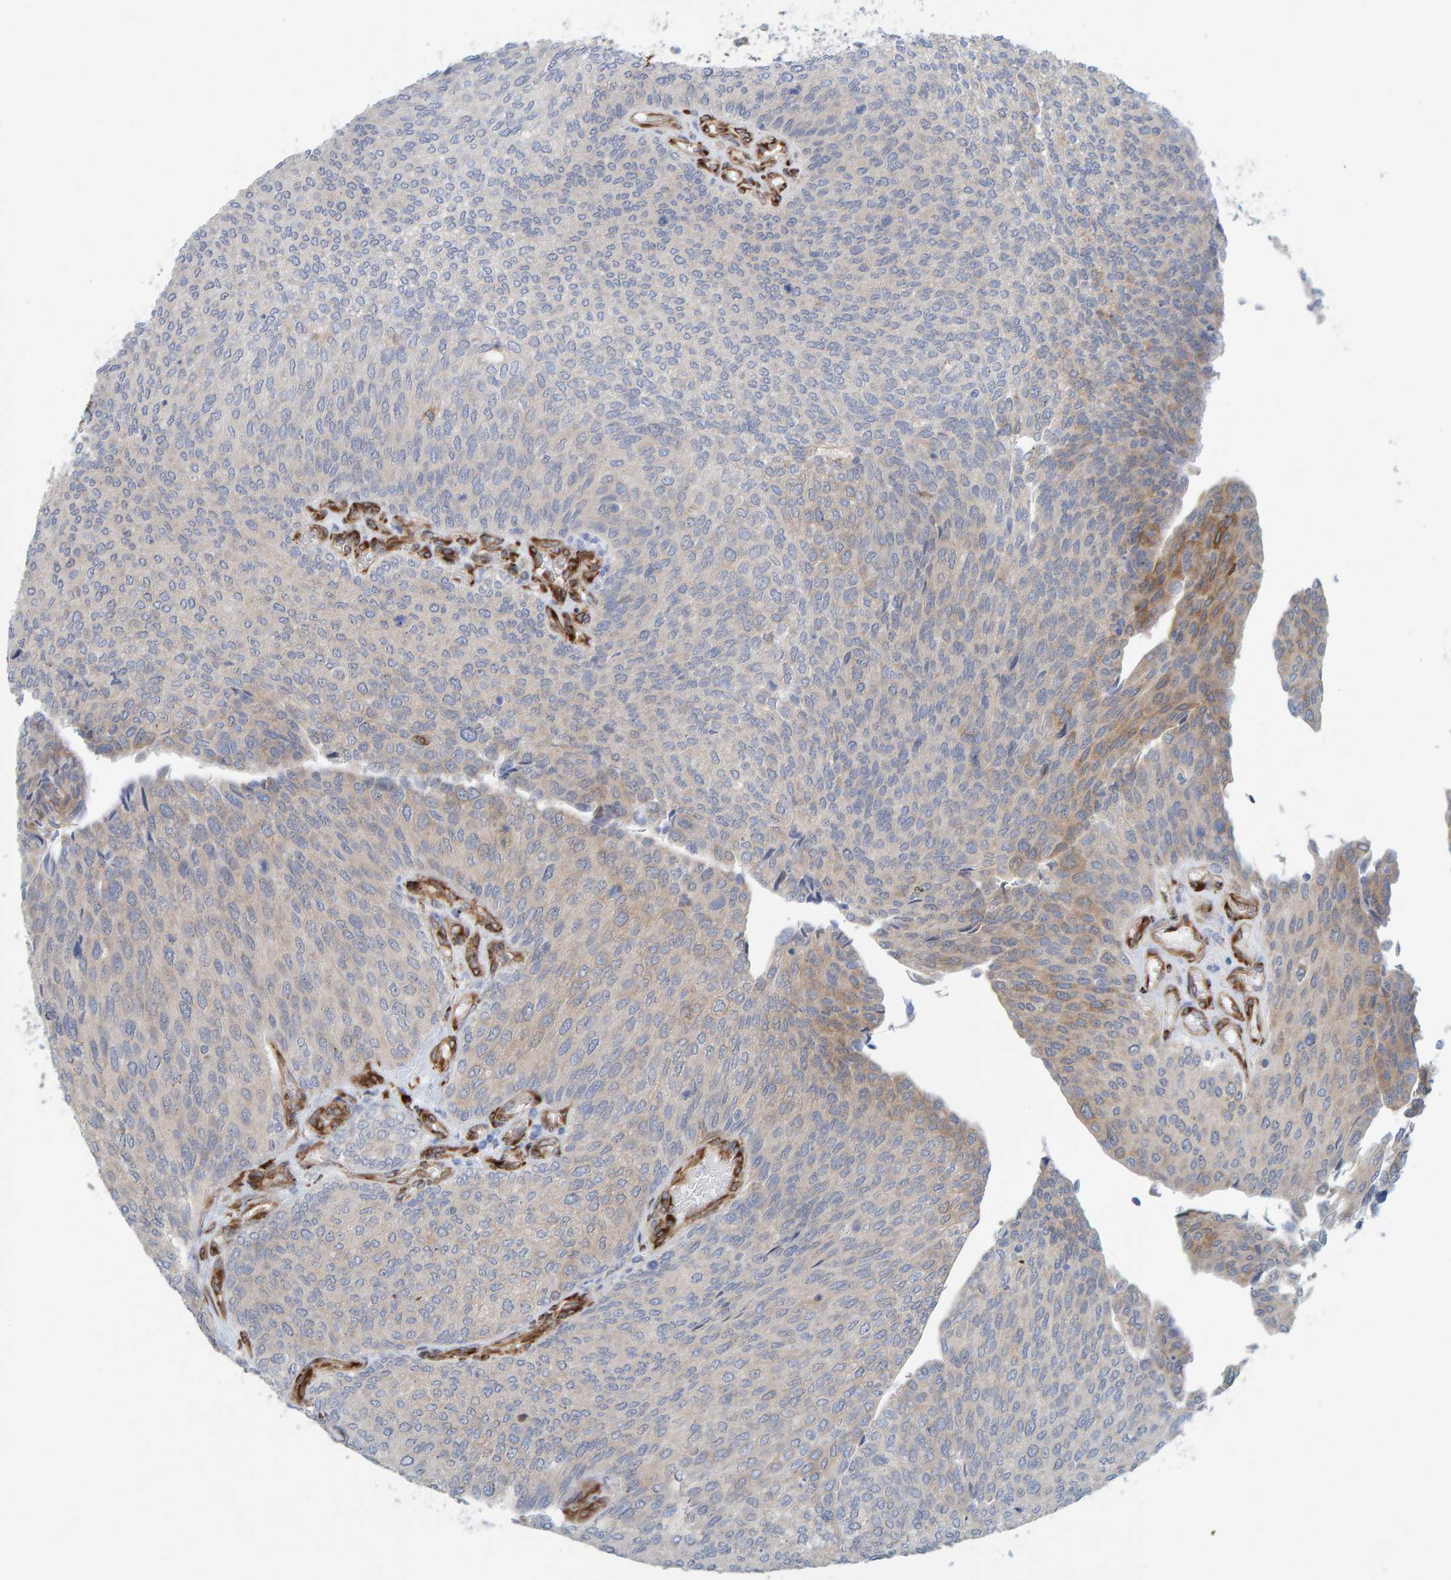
{"staining": {"intensity": "negative", "quantity": "none", "location": "none"}, "tissue": "urothelial cancer", "cell_type": "Tumor cells", "image_type": "cancer", "snomed": [{"axis": "morphology", "description": "Urothelial carcinoma, Low grade"}, {"axis": "topography", "description": "Urinary bladder"}], "caption": "DAB immunohistochemical staining of human urothelial cancer demonstrates no significant positivity in tumor cells.", "gene": "MMP16", "patient": {"sex": "female", "age": 79}}